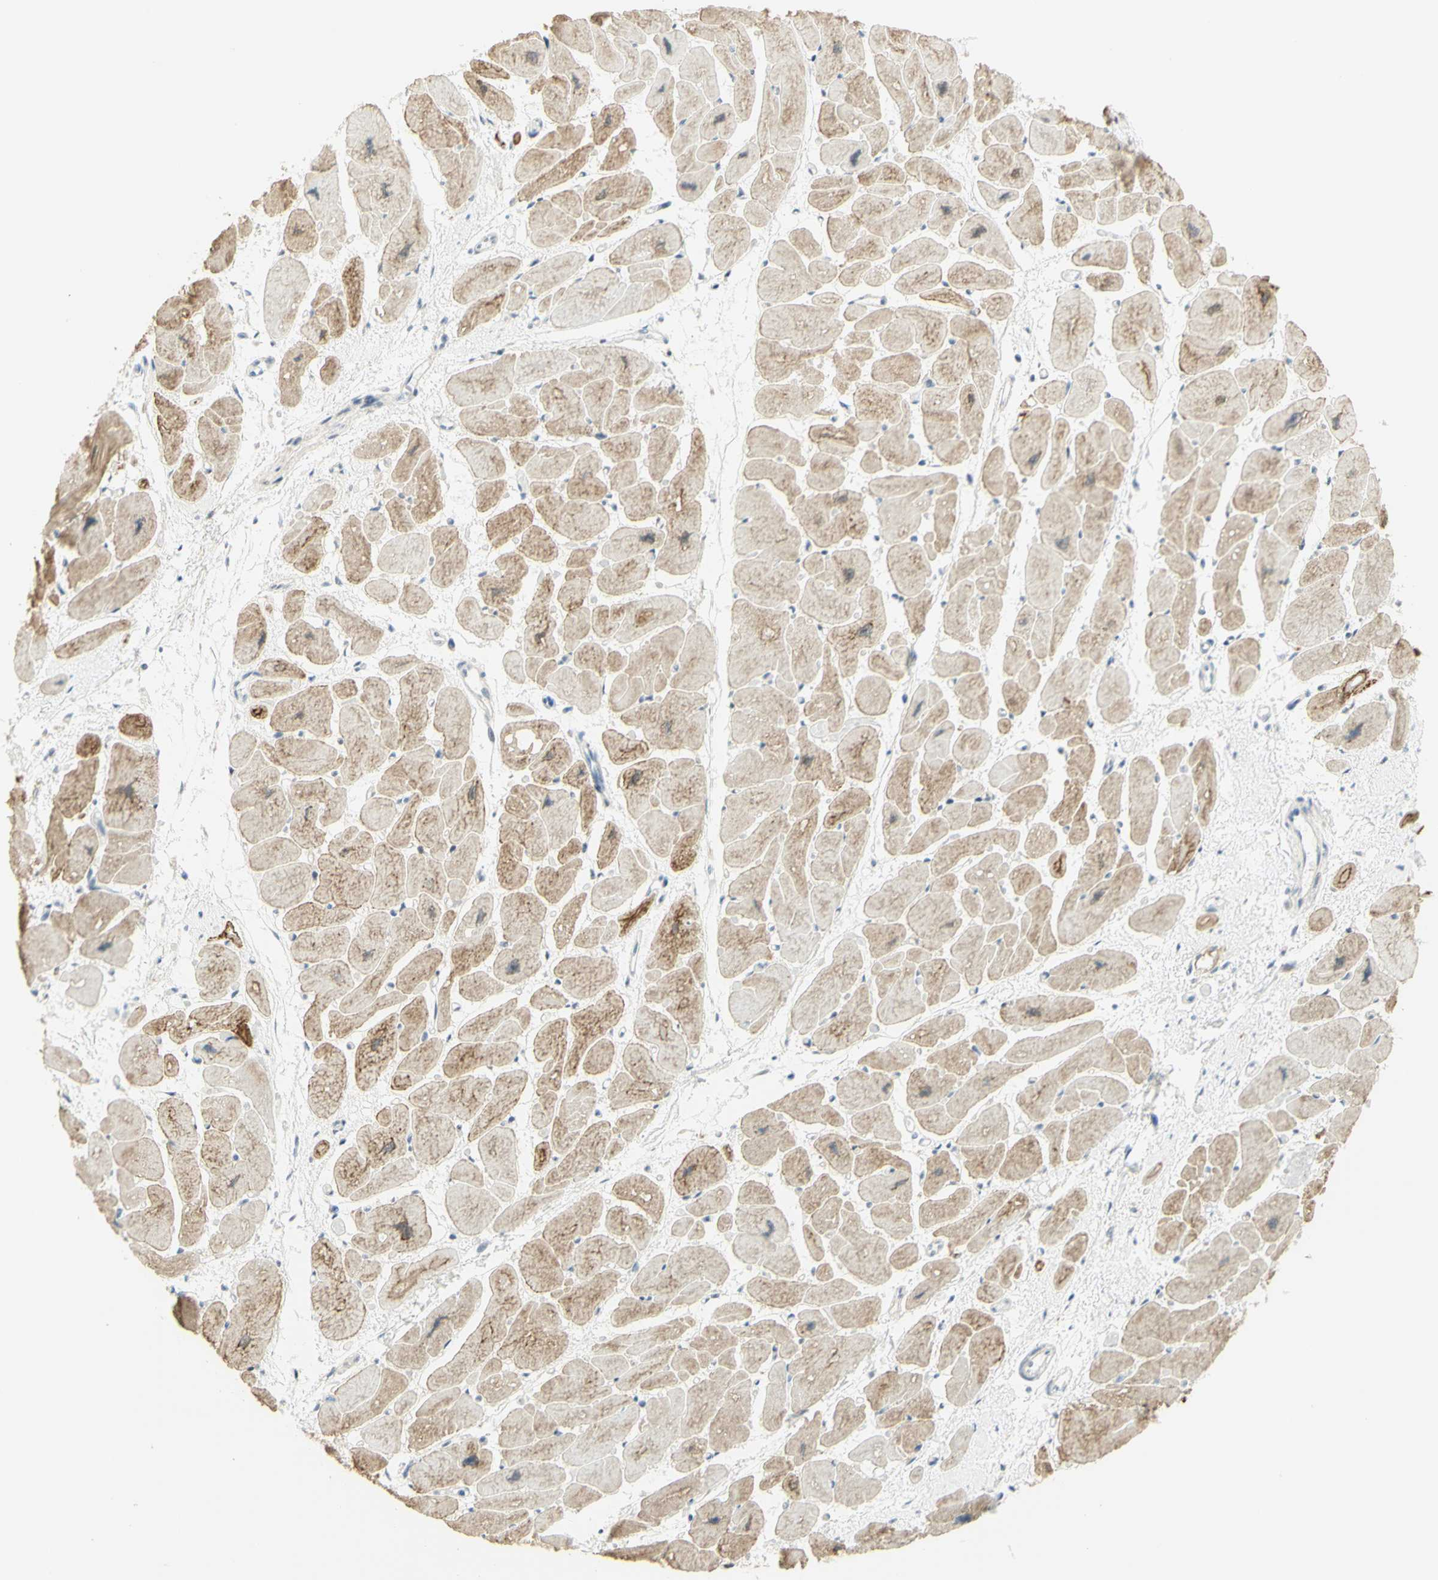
{"staining": {"intensity": "moderate", "quantity": ">75%", "location": "cytoplasmic/membranous"}, "tissue": "heart muscle", "cell_type": "Cardiomyocytes", "image_type": "normal", "snomed": [{"axis": "morphology", "description": "Normal tissue, NOS"}, {"axis": "topography", "description": "Heart"}], "caption": "The image exhibits a brown stain indicating the presence of a protein in the cytoplasmic/membranous of cardiomyocytes in heart muscle. (IHC, brightfield microscopy, high magnification).", "gene": "DDX1", "patient": {"sex": "female", "age": 54}}